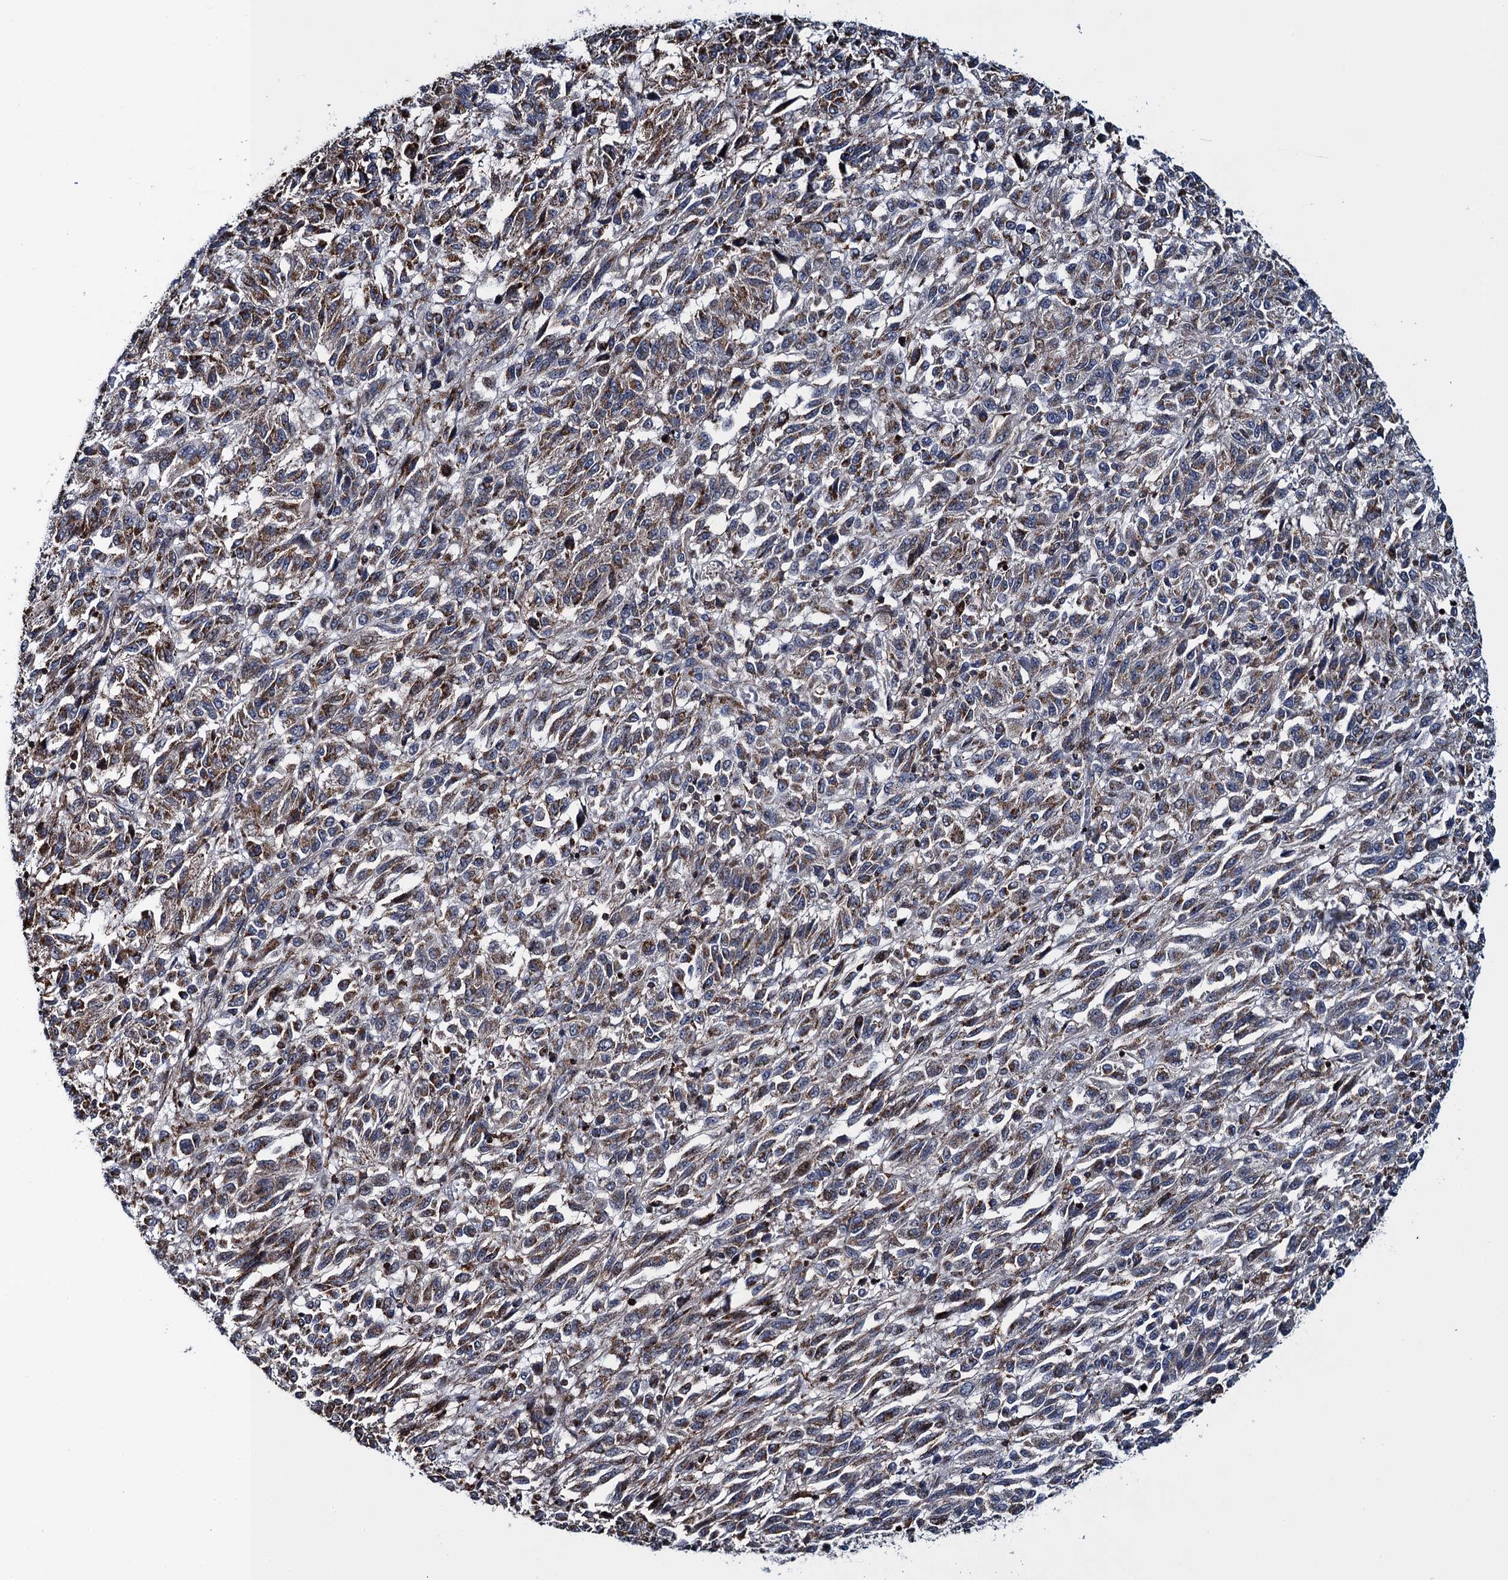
{"staining": {"intensity": "moderate", "quantity": "25%-75%", "location": "cytoplasmic/membranous"}, "tissue": "melanoma", "cell_type": "Tumor cells", "image_type": "cancer", "snomed": [{"axis": "morphology", "description": "Malignant melanoma, Metastatic site"}, {"axis": "topography", "description": "Lung"}], "caption": "Immunohistochemistry (IHC) micrograph of neoplastic tissue: human melanoma stained using immunohistochemistry (IHC) demonstrates medium levels of moderate protein expression localized specifically in the cytoplasmic/membranous of tumor cells, appearing as a cytoplasmic/membranous brown color.", "gene": "CCDC102A", "patient": {"sex": "male", "age": 64}}